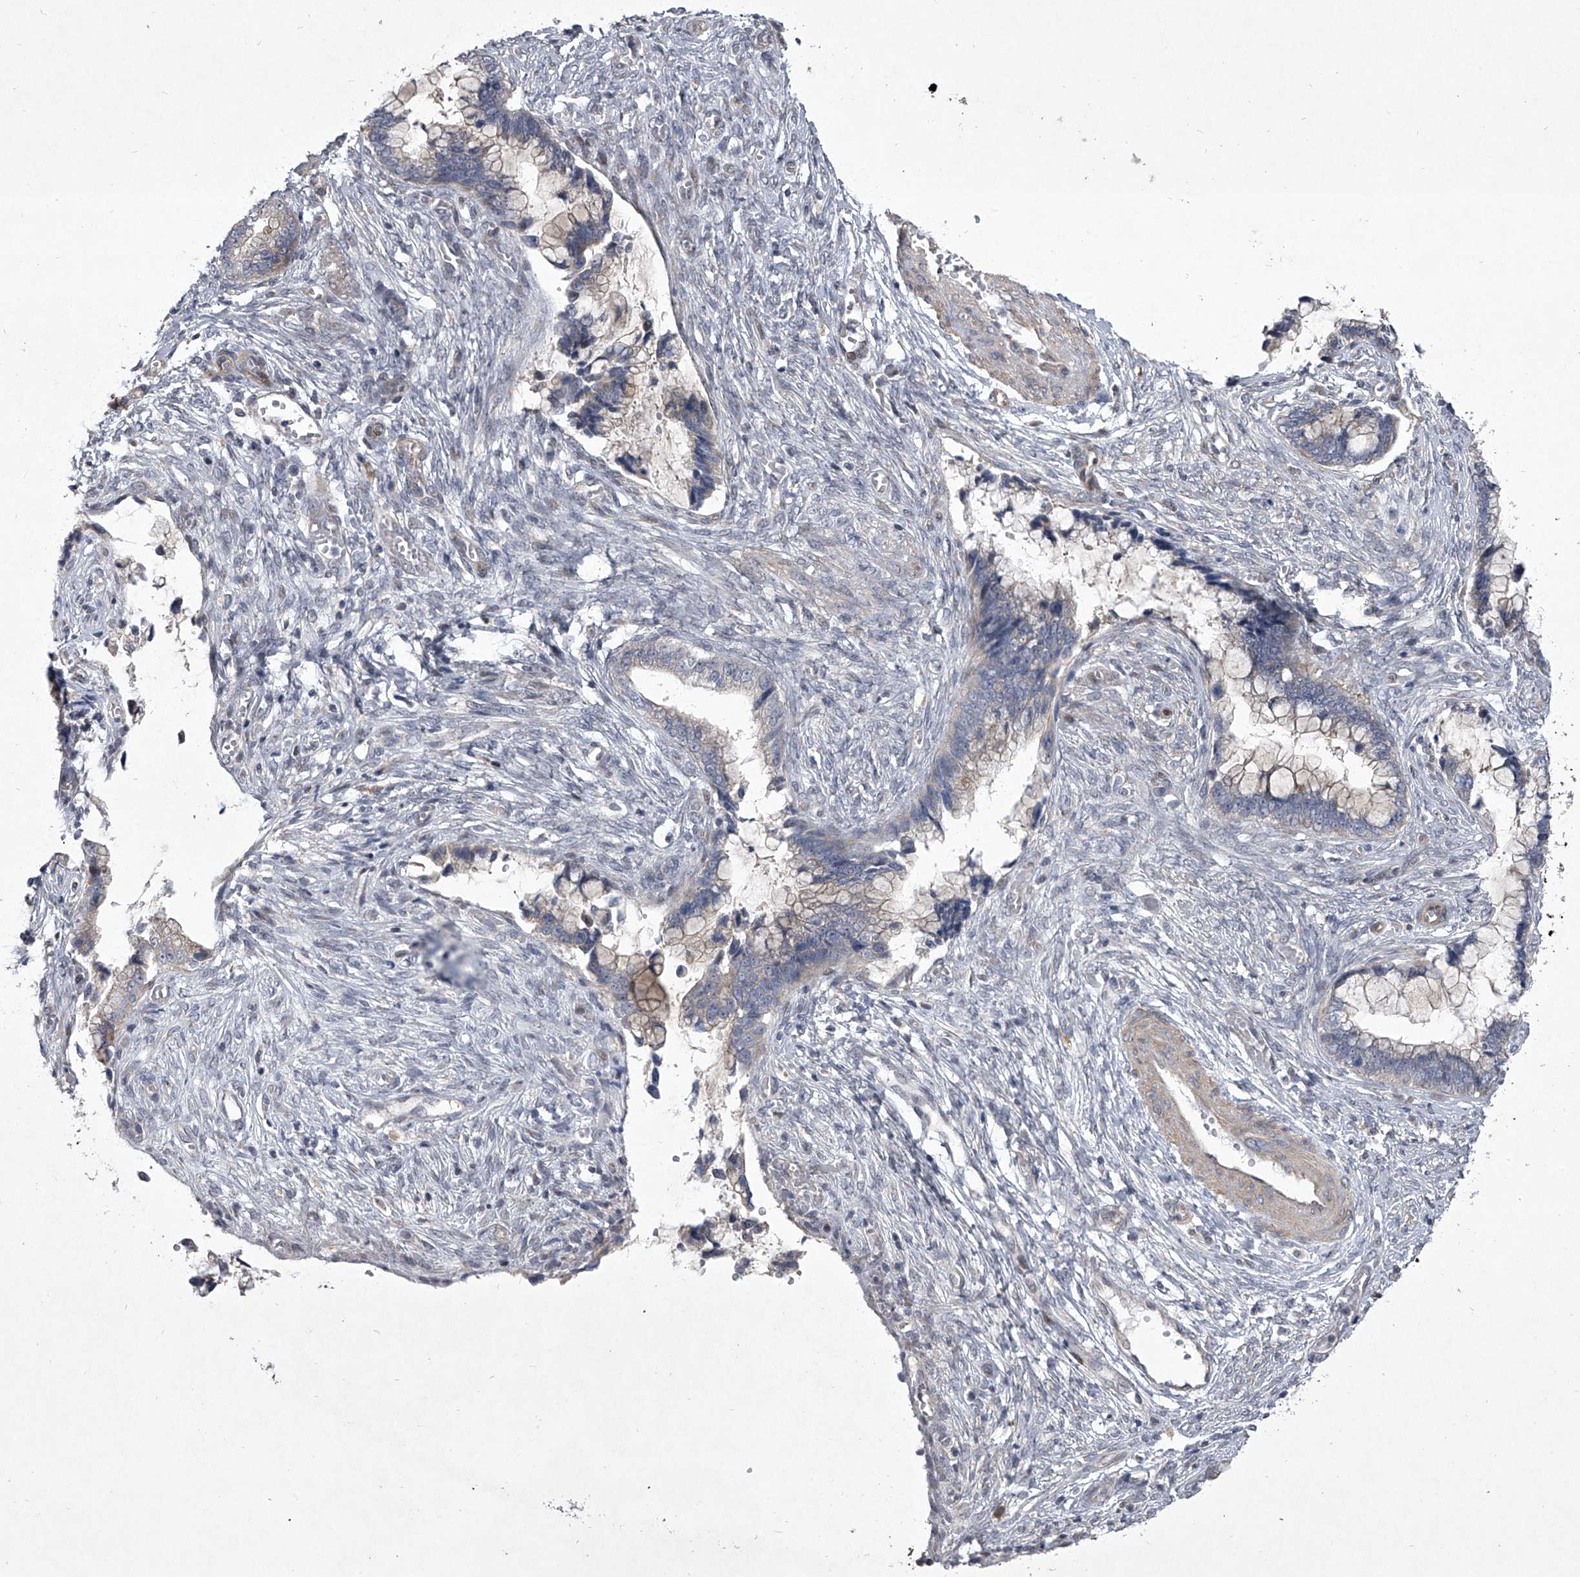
{"staining": {"intensity": "negative", "quantity": "none", "location": "none"}, "tissue": "cervical cancer", "cell_type": "Tumor cells", "image_type": "cancer", "snomed": [{"axis": "morphology", "description": "Adenocarcinoma, NOS"}, {"axis": "topography", "description": "Cervix"}], "caption": "Cervical cancer (adenocarcinoma) was stained to show a protein in brown. There is no significant positivity in tumor cells. (DAB immunohistochemistry (IHC) visualized using brightfield microscopy, high magnification).", "gene": "HEATR6", "patient": {"sex": "female", "age": 44}}